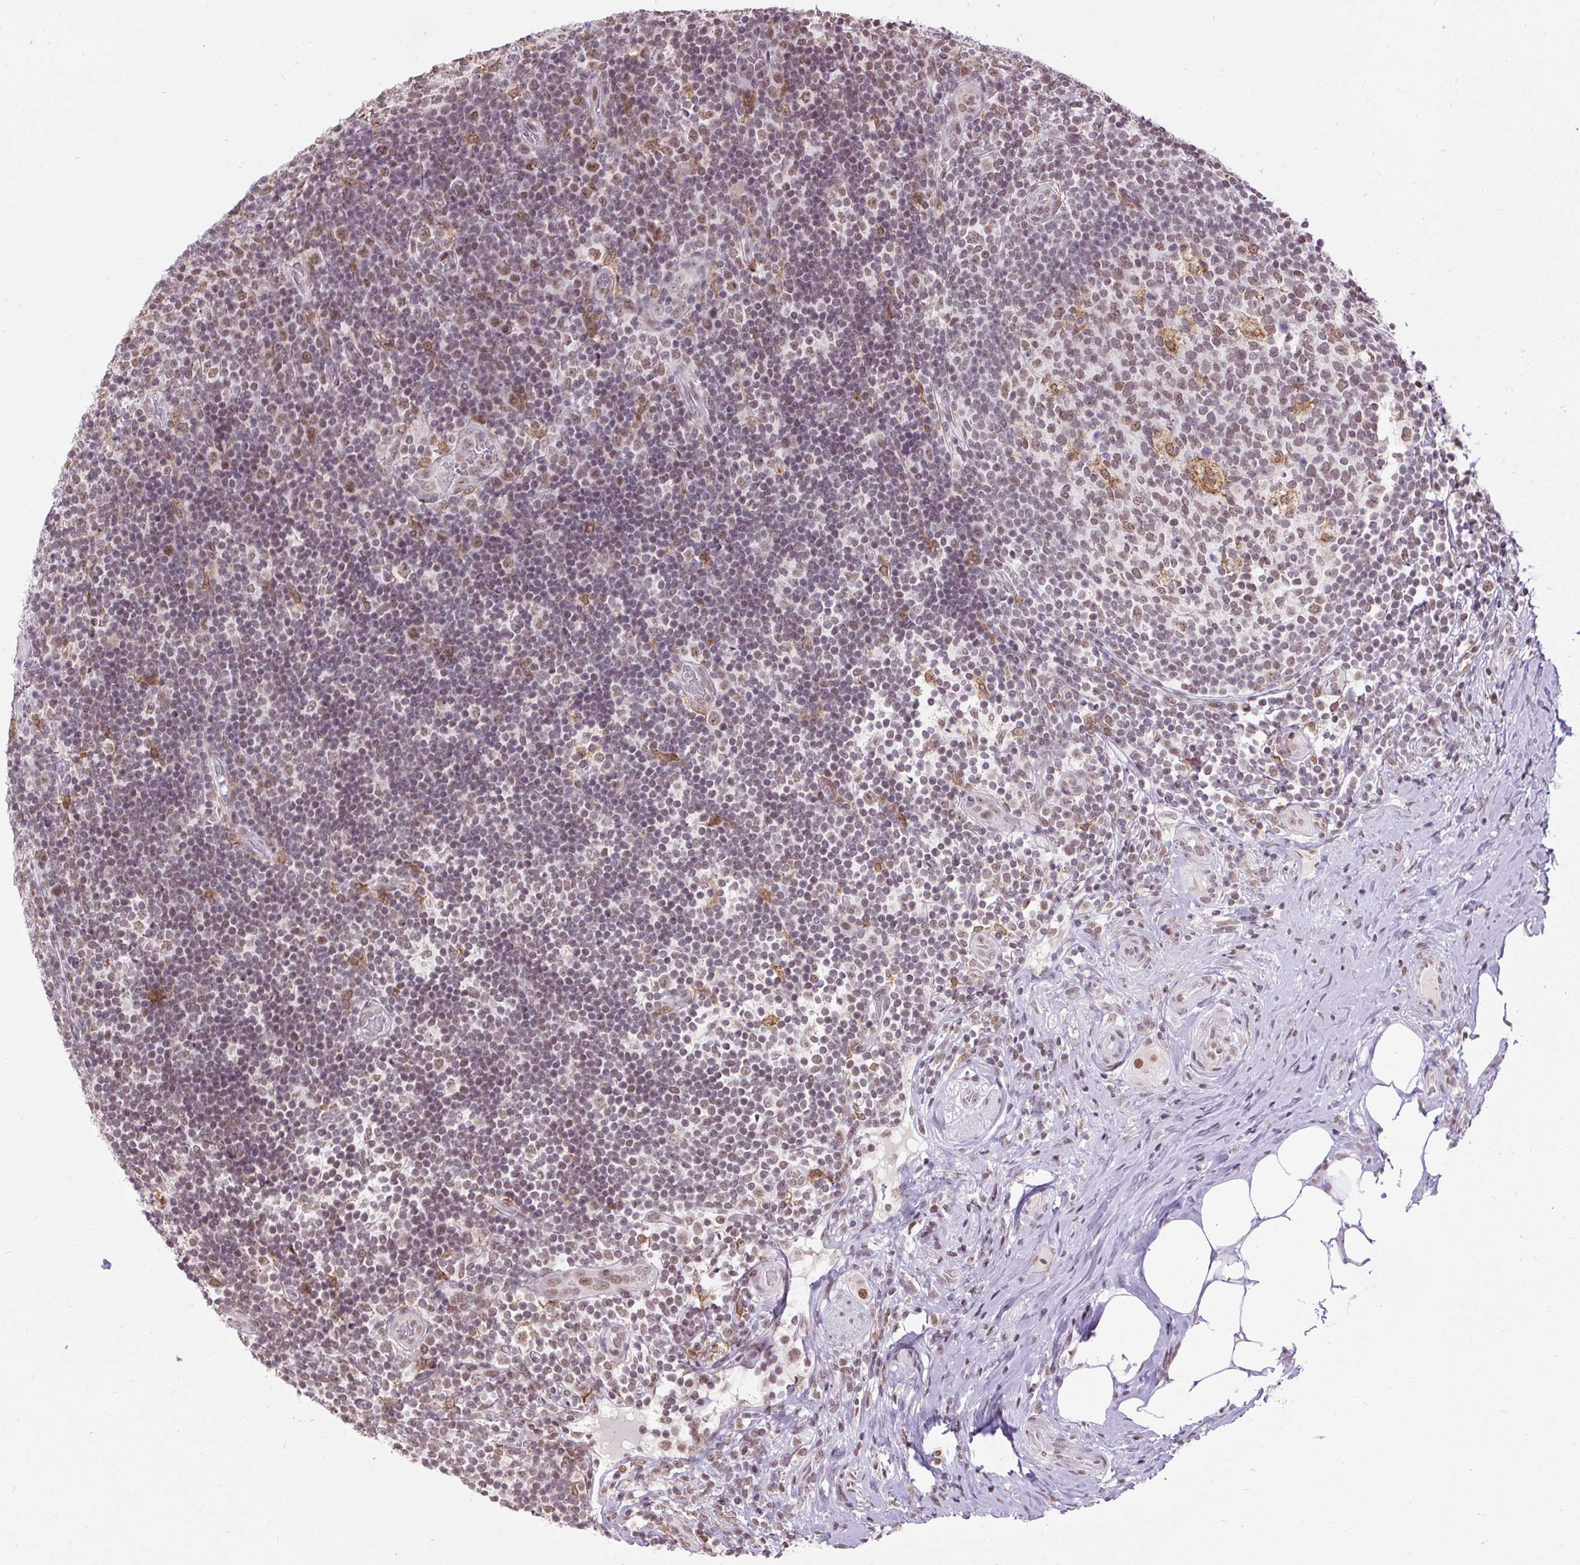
{"staining": {"intensity": "strong", "quantity": ">75%", "location": "cytoplasmic/membranous,nuclear"}, "tissue": "appendix", "cell_type": "Glandular cells", "image_type": "normal", "snomed": [{"axis": "morphology", "description": "Normal tissue, NOS"}, {"axis": "topography", "description": "Appendix"}], "caption": "A brown stain labels strong cytoplasmic/membranous,nuclear positivity of a protein in glandular cells of normal human appendix. (Brightfield microscopy of DAB IHC at high magnification).", "gene": "ZNF672", "patient": {"sex": "female", "age": 43}}